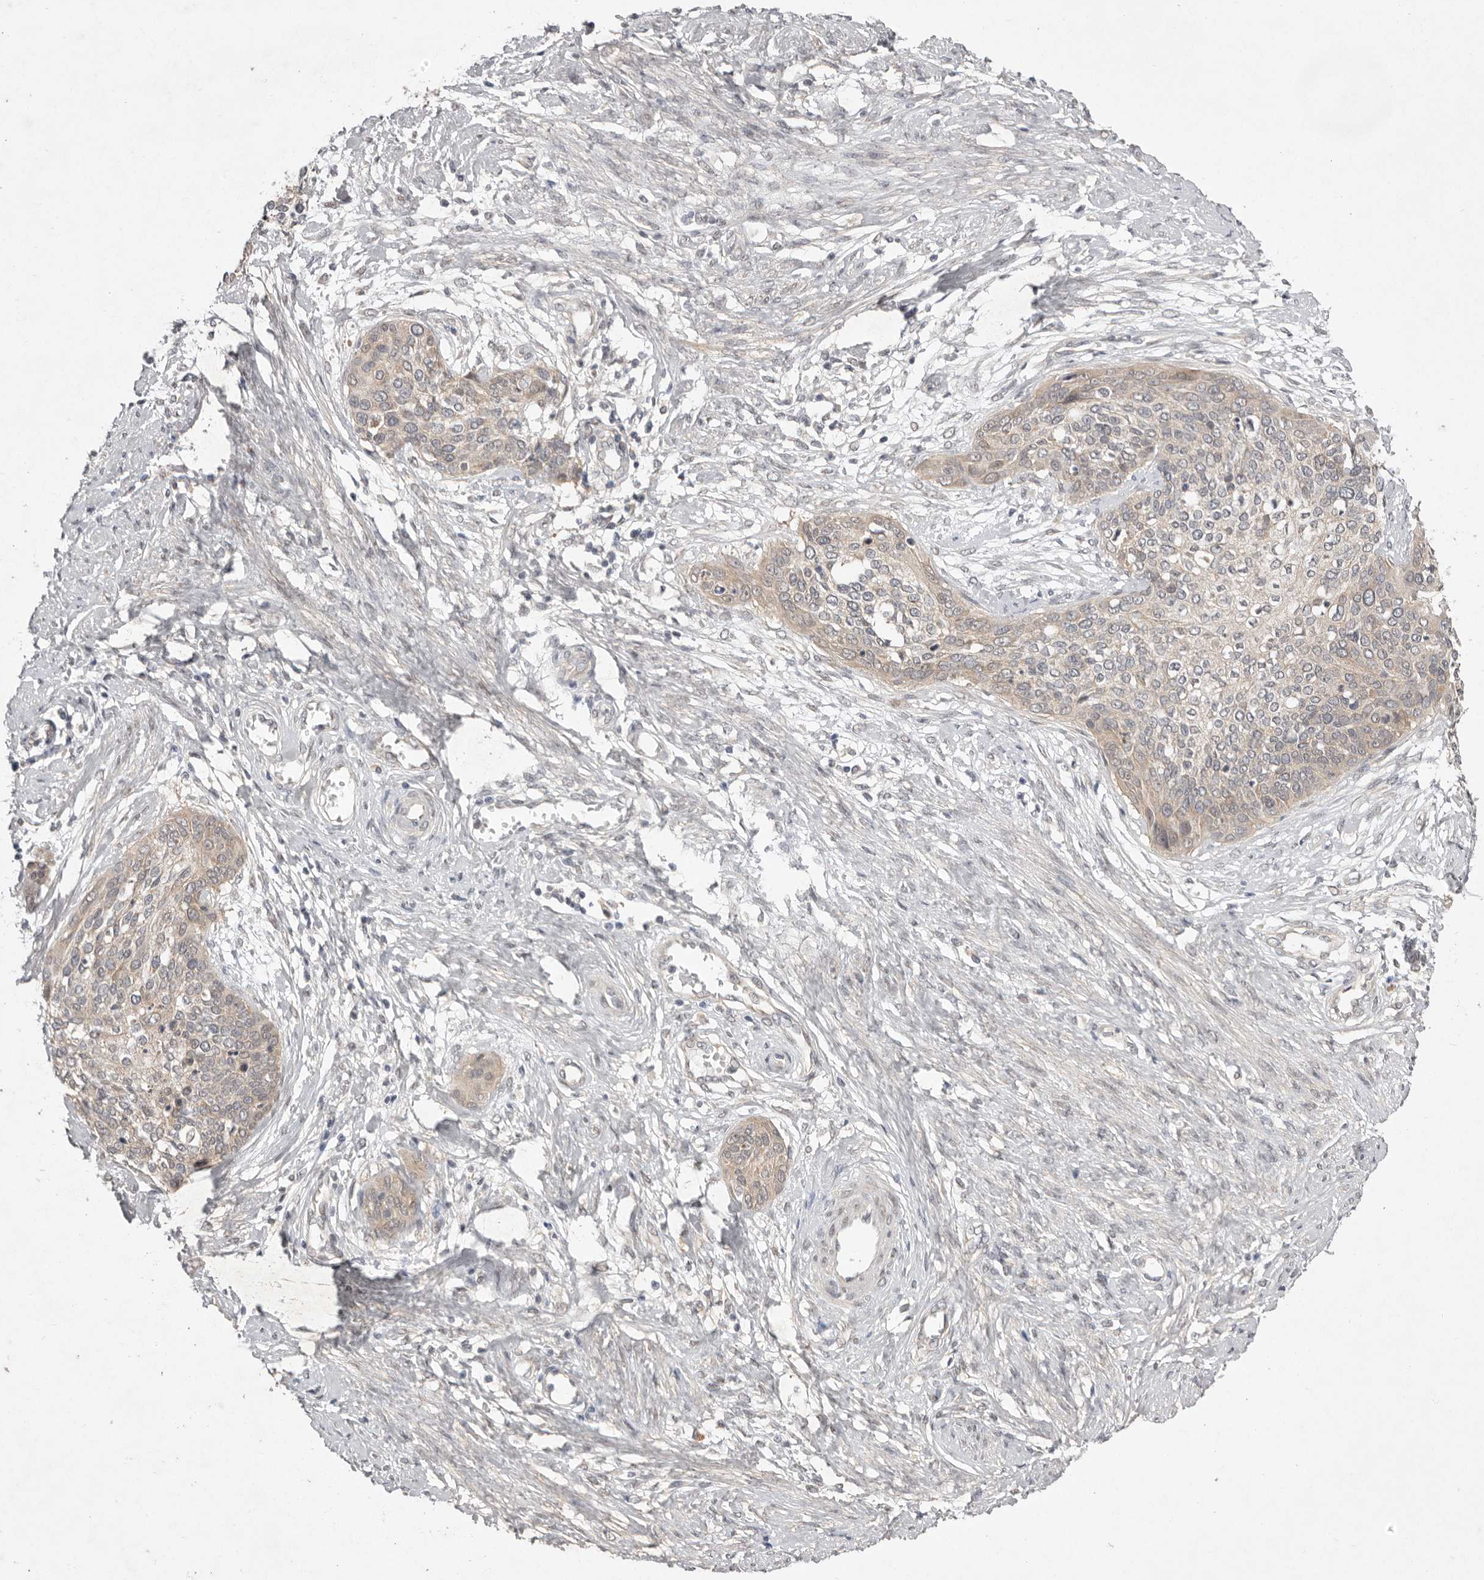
{"staining": {"intensity": "weak", "quantity": "25%-75%", "location": "cytoplasmic/membranous"}, "tissue": "cervical cancer", "cell_type": "Tumor cells", "image_type": "cancer", "snomed": [{"axis": "morphology", "description": "Squamous cell carcinoma, NOS"}, {"axis": "topography", "description": "Cervix"}], "caption": "The image reveals immunohistochemical staining of squamous cell carcinoma (cervical). There is weak cytoplasmic/membranous staining is present in about 25%-75% of tumor cells.", "gene": "NSUN4", "patient": {"sex": "female", "age": 37}}